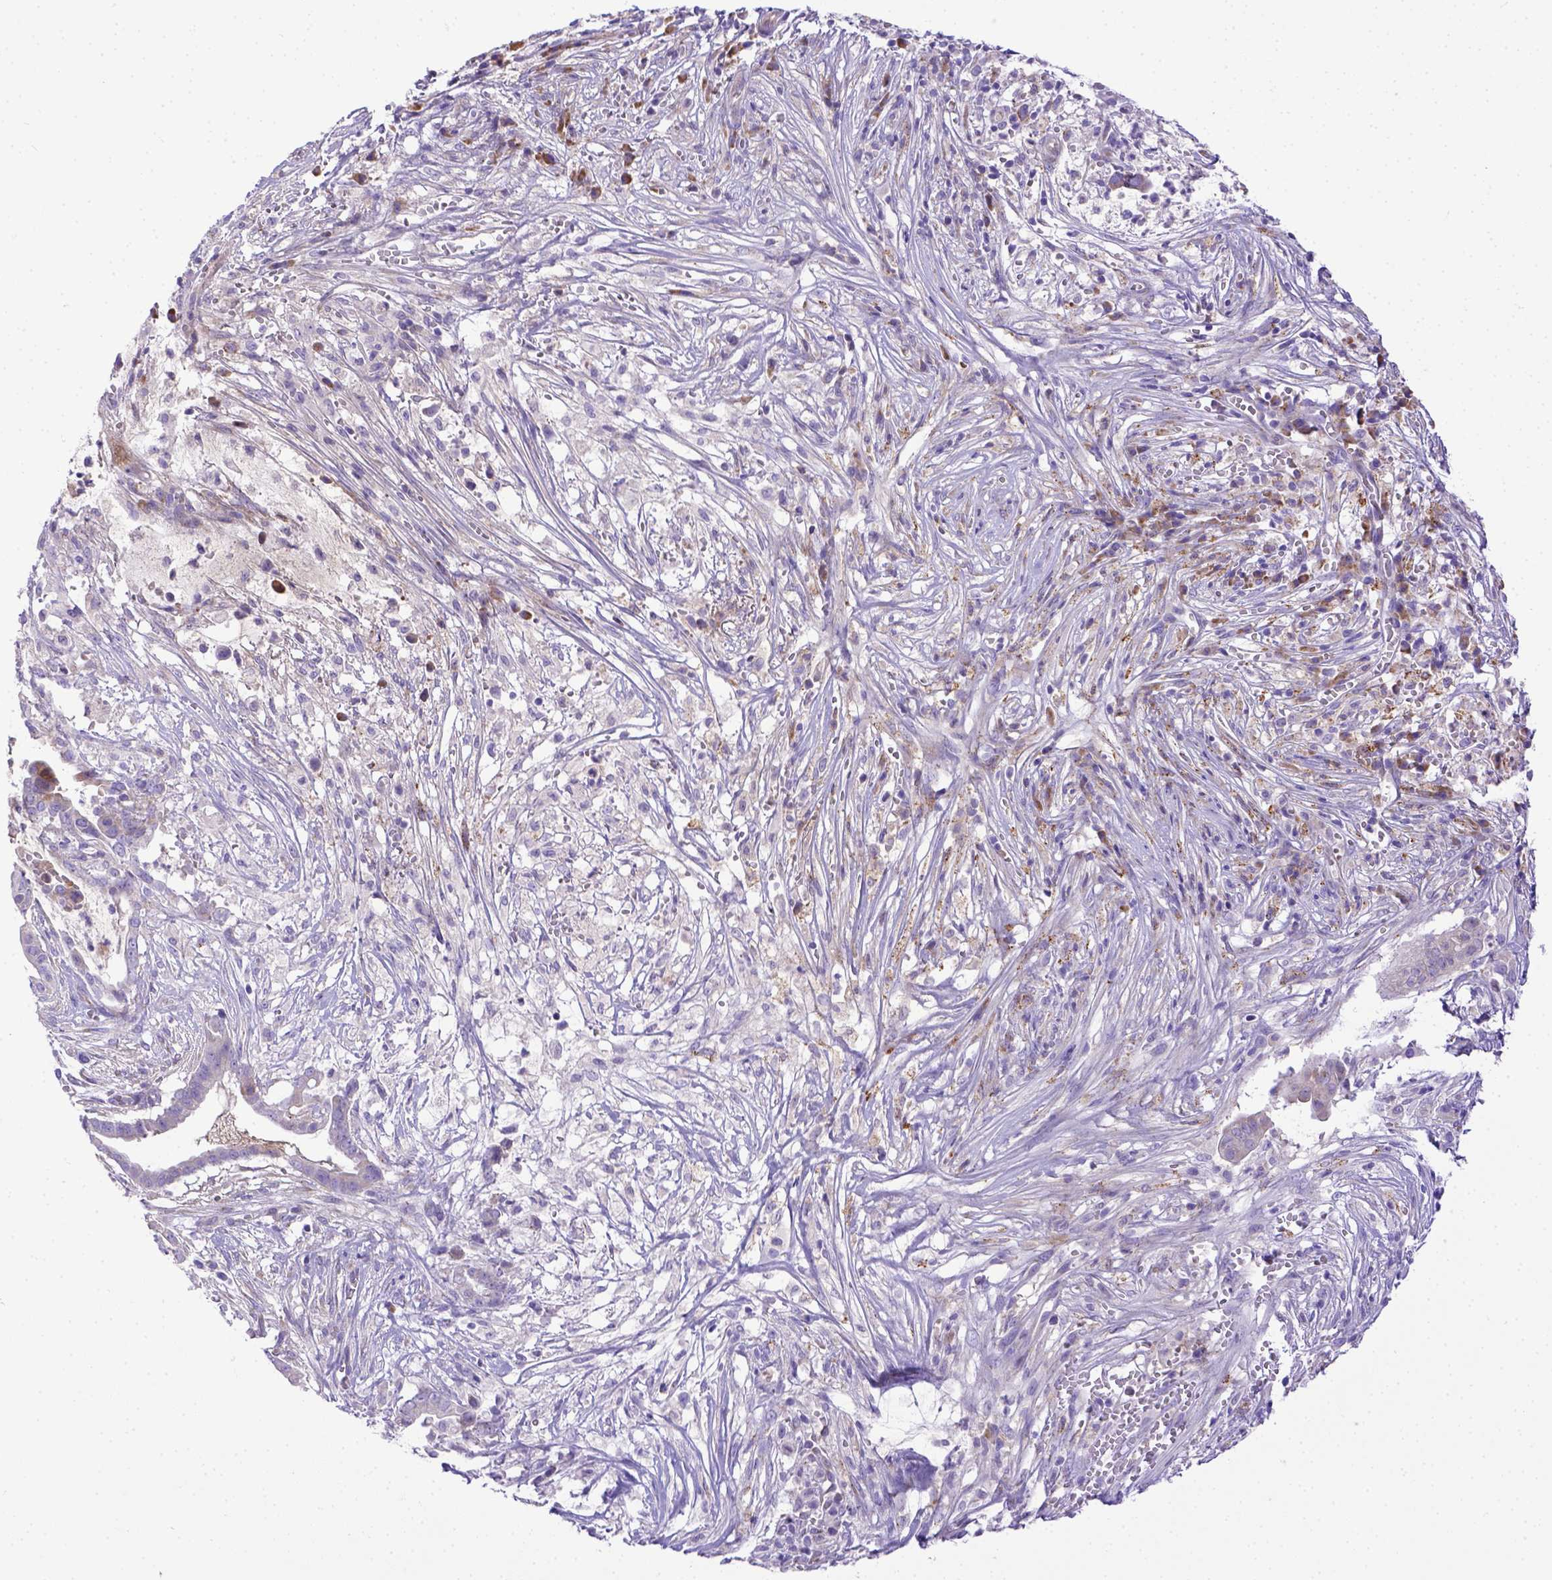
{"staining": {"intensity": "negative", "quantity": "none", "location": "none"}, "tissue": "pancreatic cancer", "cell_type": "Tumor cells", "image_type": "cancer", "snomed": [{"axis": "morphology", "description": "Adenocarcinoma, NOS"}, {"axis": "topography", "description": "Pancreas"}], "caption": "Adenocarcinoma (pancreatic) stained for a protein using IHC reveals no positivity tumor cells.", "gene": "CFAP300", "patient": {"sex": "male", "age": 61}}